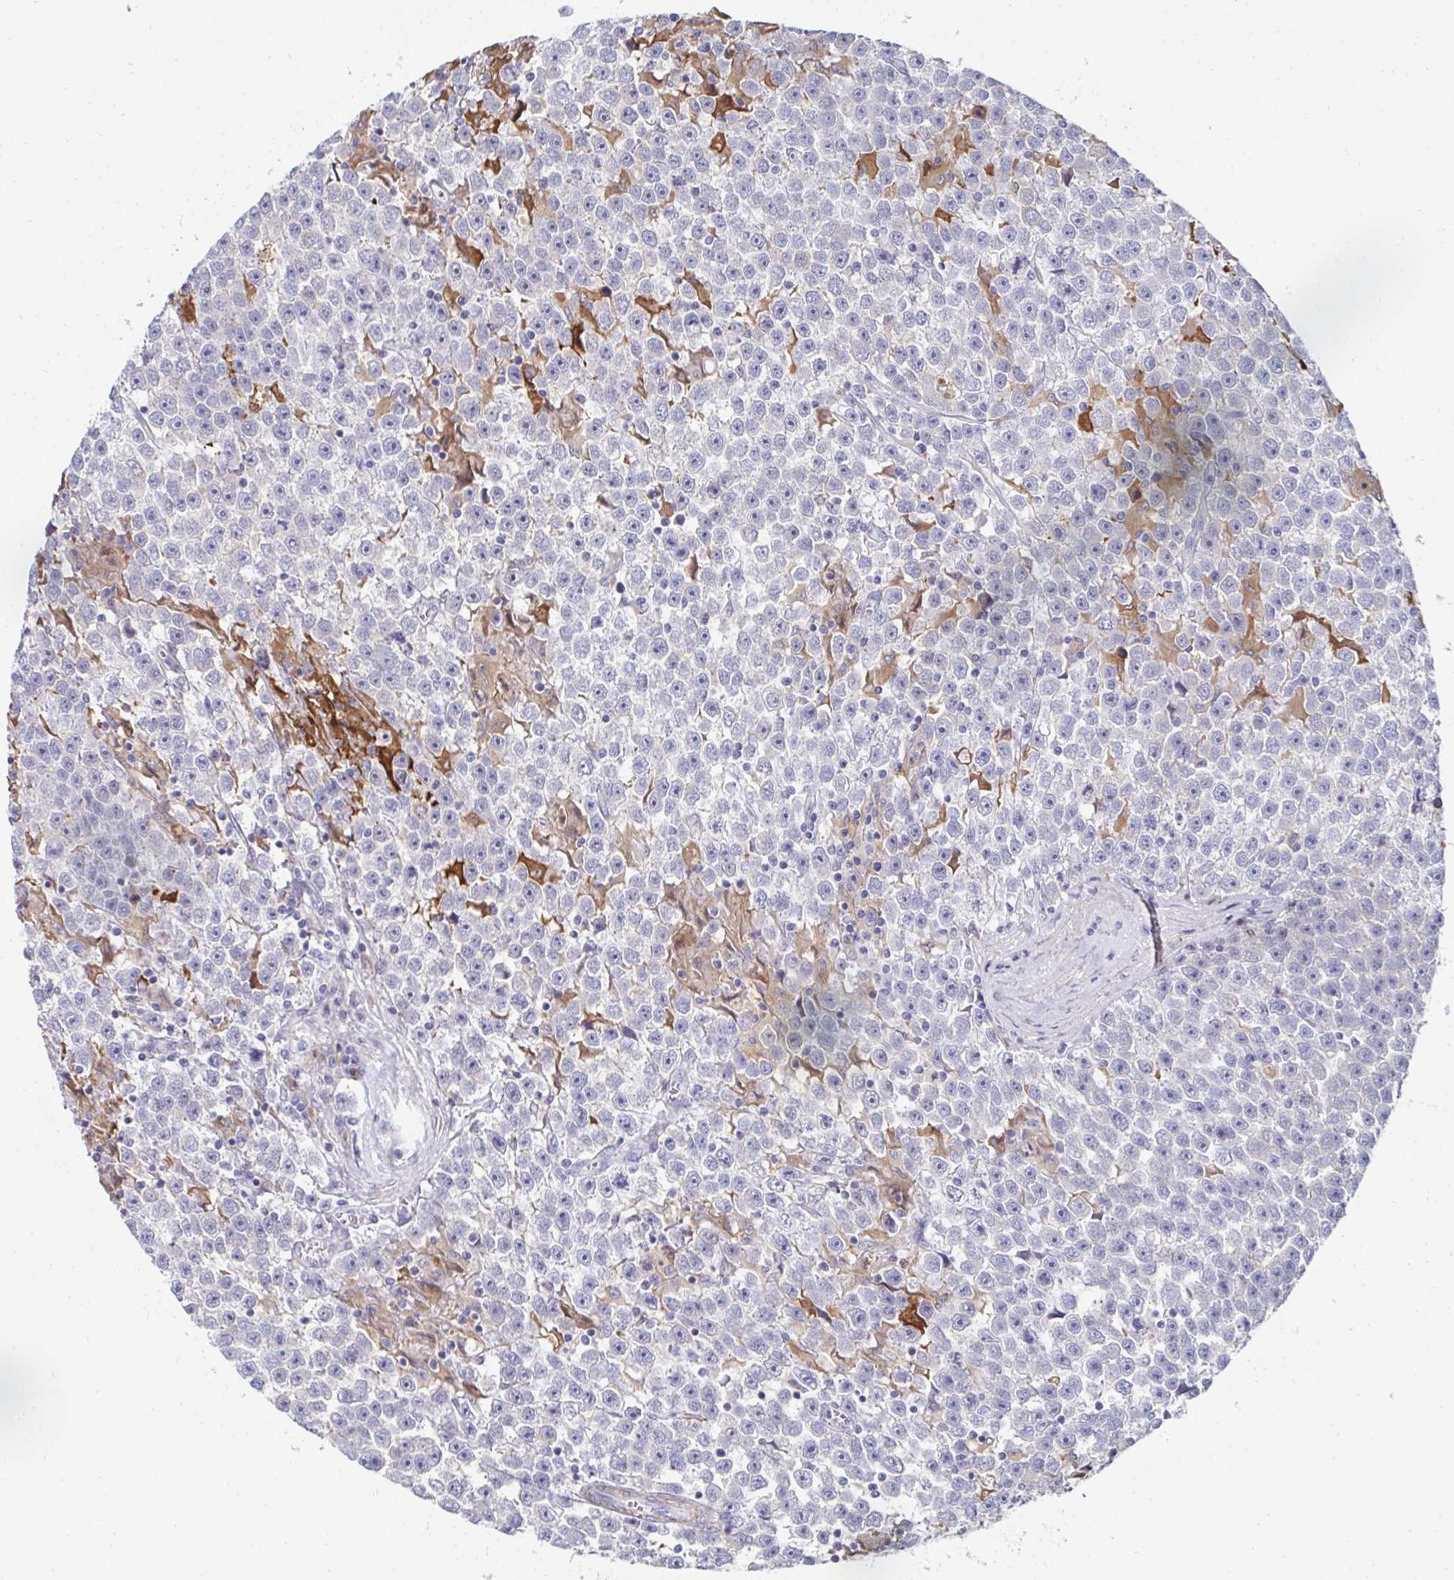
{"staining": {"intensity": "negative", "quantity": "none", "location": "none"}, "tissue": "testis cancer", "cell_type": "Tumor cells", "image_type": "cancer", "snomed": [{"axis": "morphology", "description": "Seminoma, NOS"}, {"axis": "topography", "description": "Testis"}], "caption": "Tumor cells show no significant positivity in testis seminoma.", "gene": "FBXL13", "patient": {"sex": "male", "age": 31}}